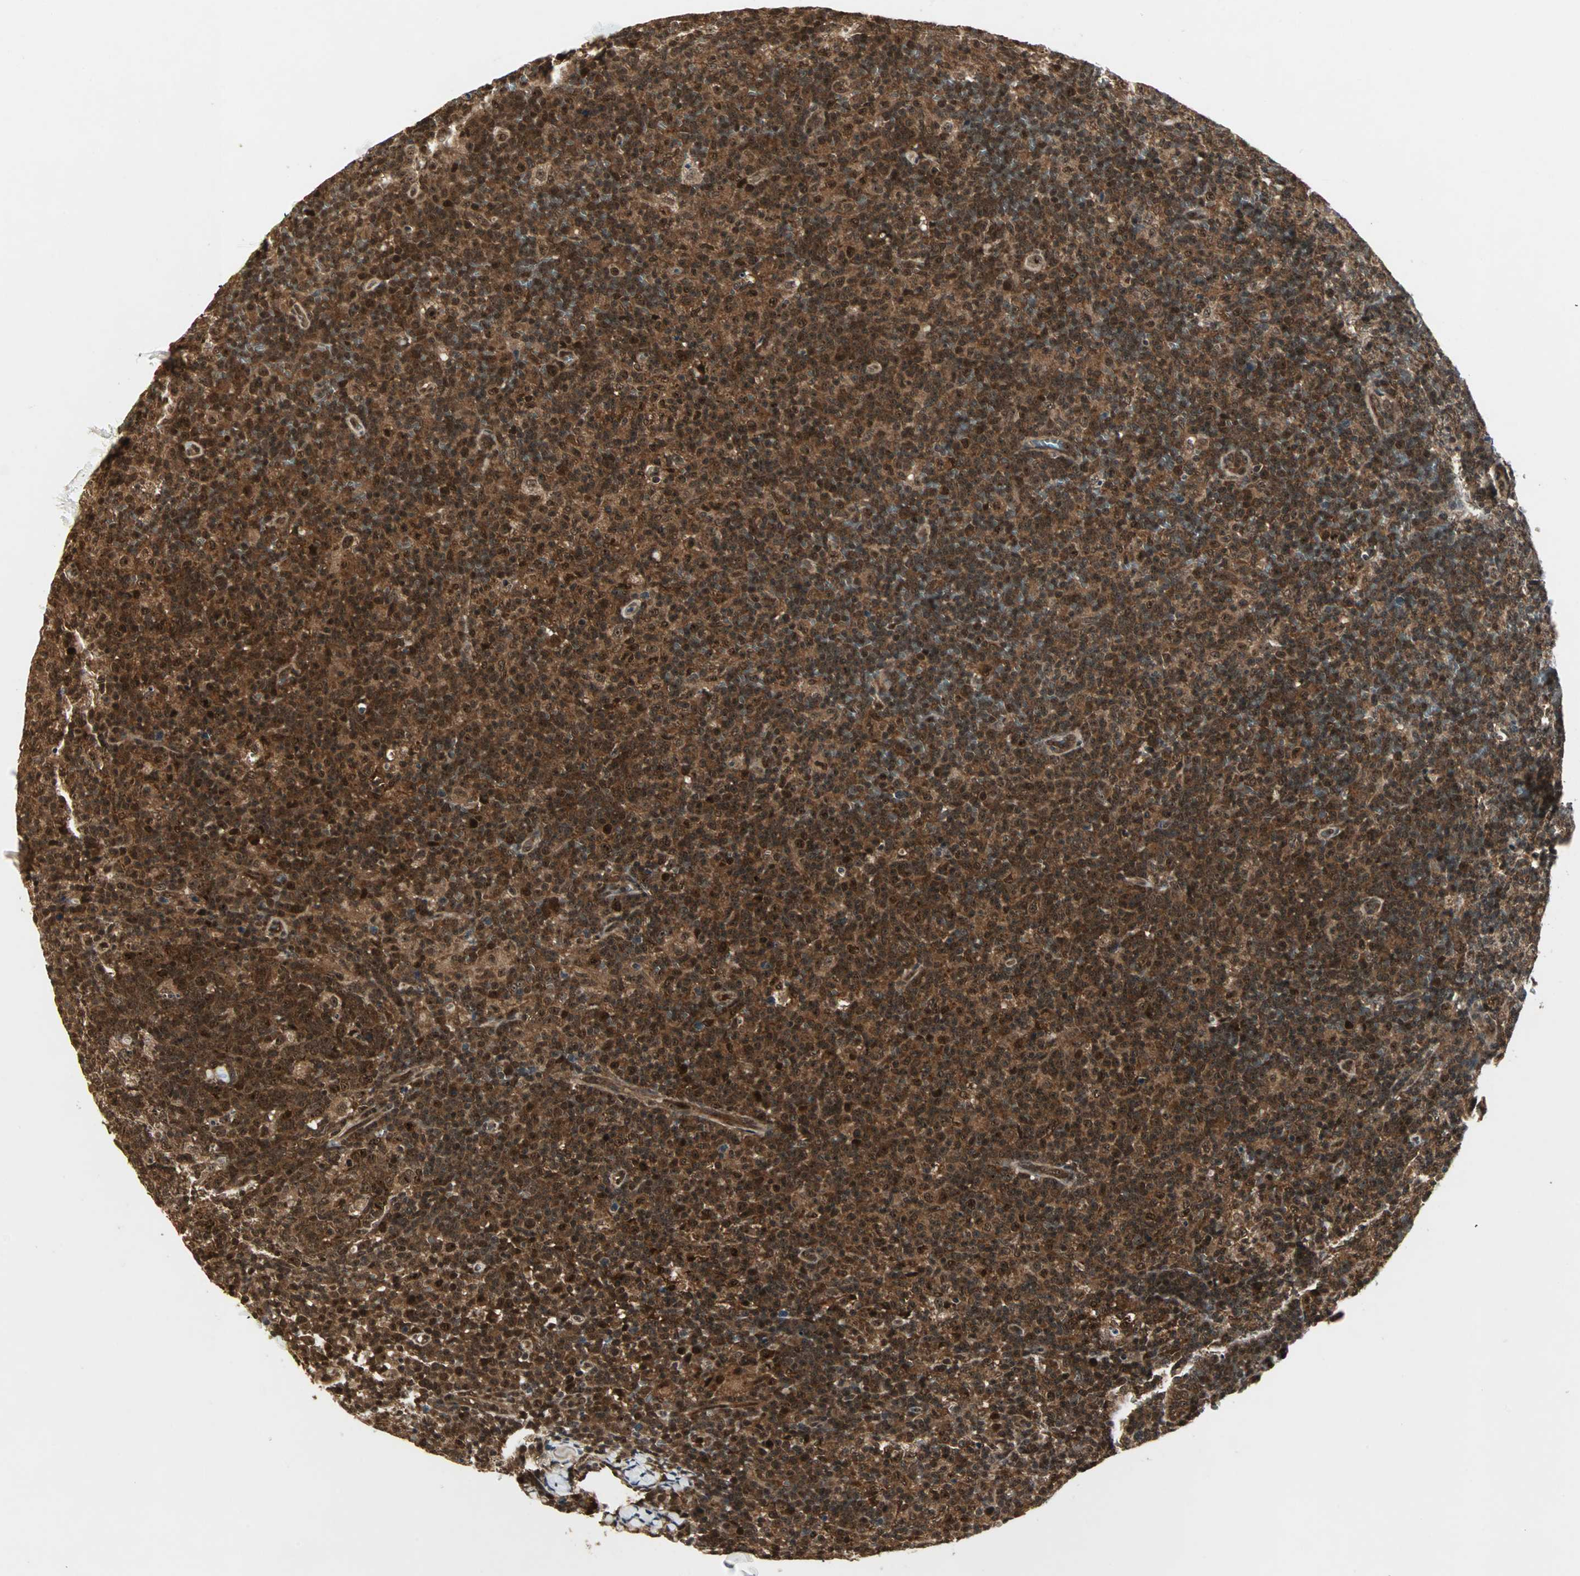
{"staining": {"intensity": "strong", "quantity": ">75%", "location": "cytoplasmic/membranous,nuclear"}, "tissue": "lymph node", "cell_type": "Germinal center cells", "image_type": "normal", "snomed": [{"axis": "morphology", "description": "Normal tissue, NOS"}, {"axis": "morphology", "description": "Inflammation, NOS"}, {"axis": "topography", "description": "Lymph node"}], "caption": "Brown immunohistochemical staining in benign lymph node exhibits strong cytoplasmic/membranous,nuclear expression in approximately >75% of germinal center cells.", "gene": "CSNK2B", "patient": {"sex": "male", "age": 55}}